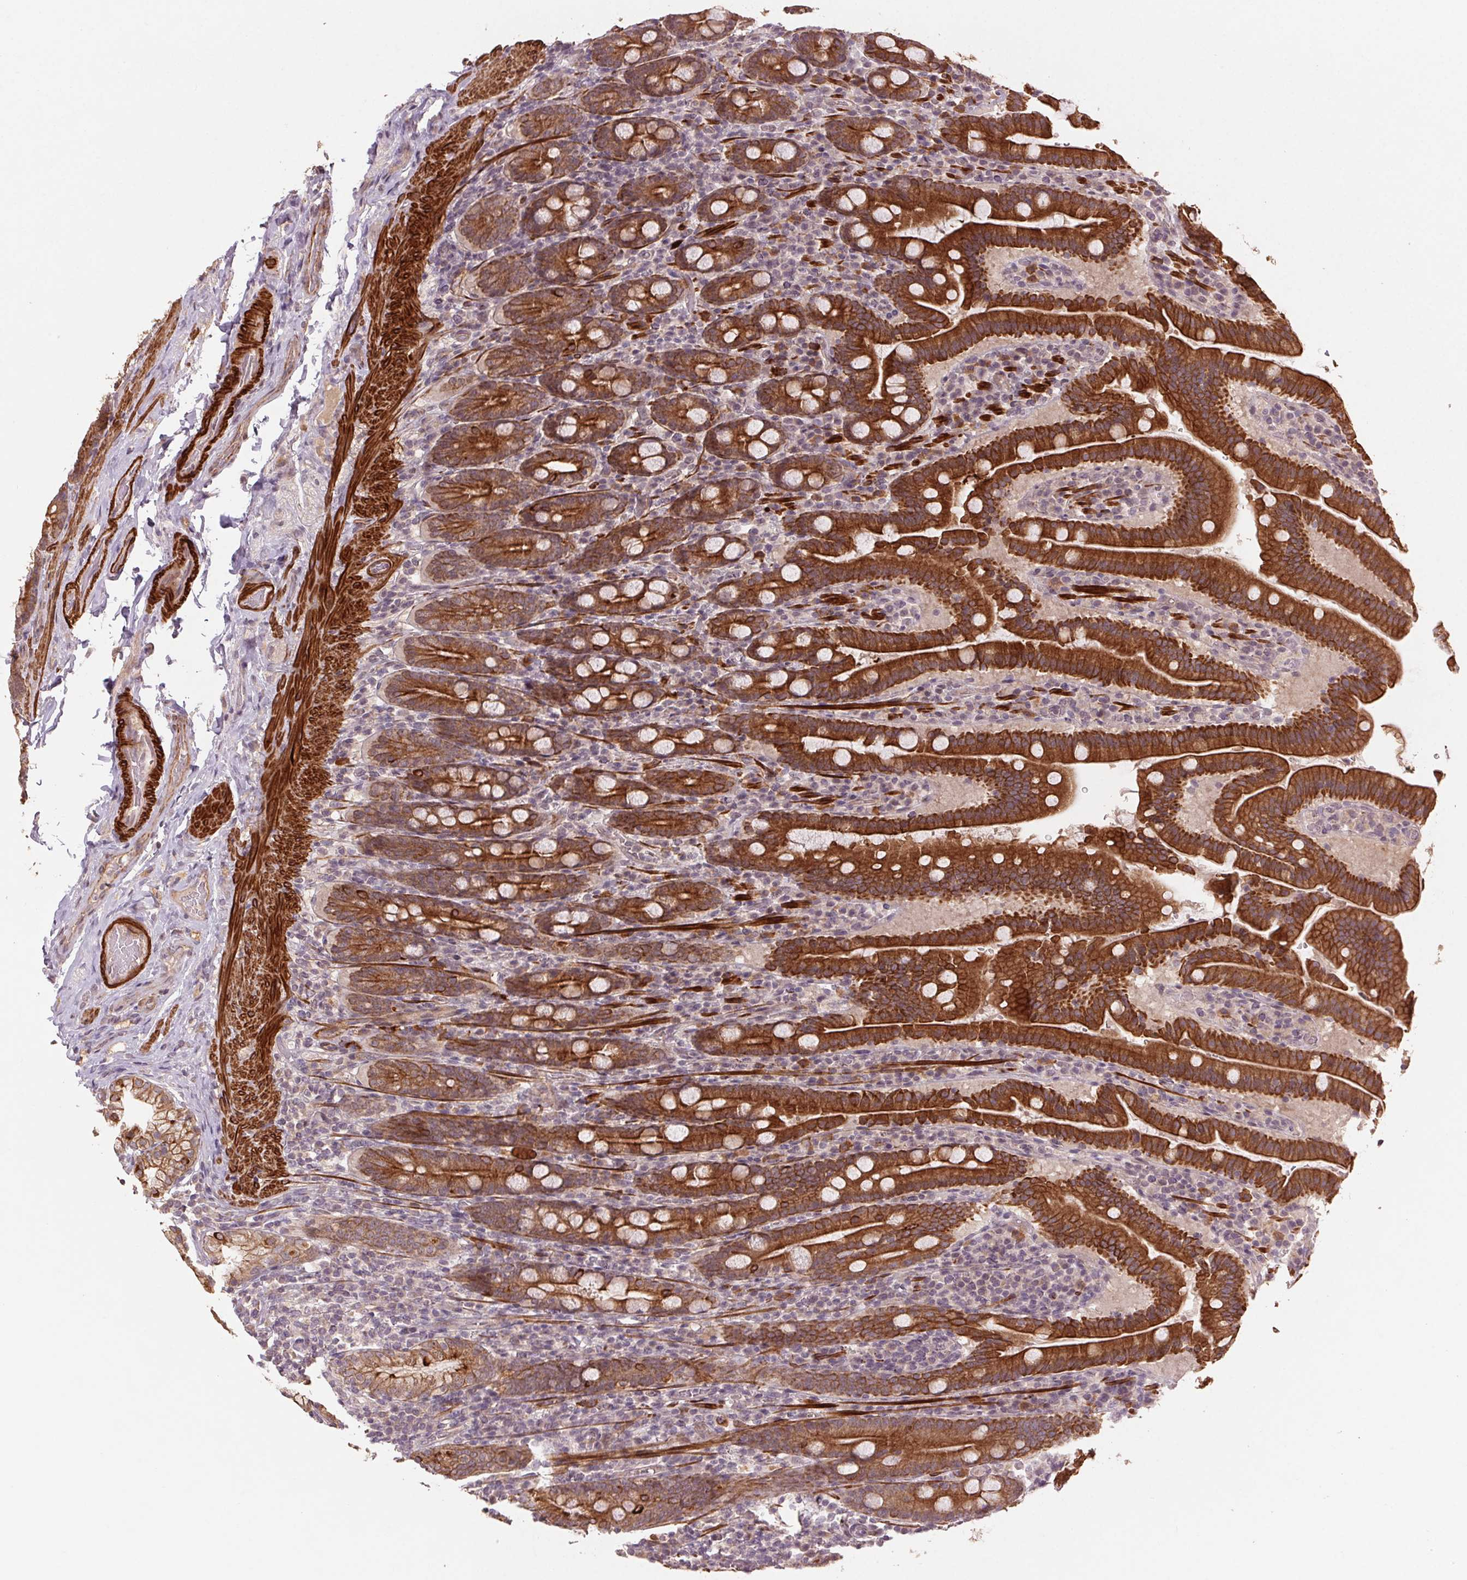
{"staining": {"intensity": "strong", "quantity": ">75%", "location": "cytoplasmic/membranous"}, "tissue": "small intestine", "cell_type": "Glandular cells", "image_type": "normal", "snomed": [{"axis": "morphology", "description": "Normal tissue, NOS"}, {"axis": "topography", "description": "Small intestine"}], "caption": "This is a photomicrograph of immunohistochemistry staining of benign small intestine, which shows strong expression in the cytoplasmic/membranous of glandular cells.", "gene": "SMLR1", "patient": {"sex": "male", "age": 26}}